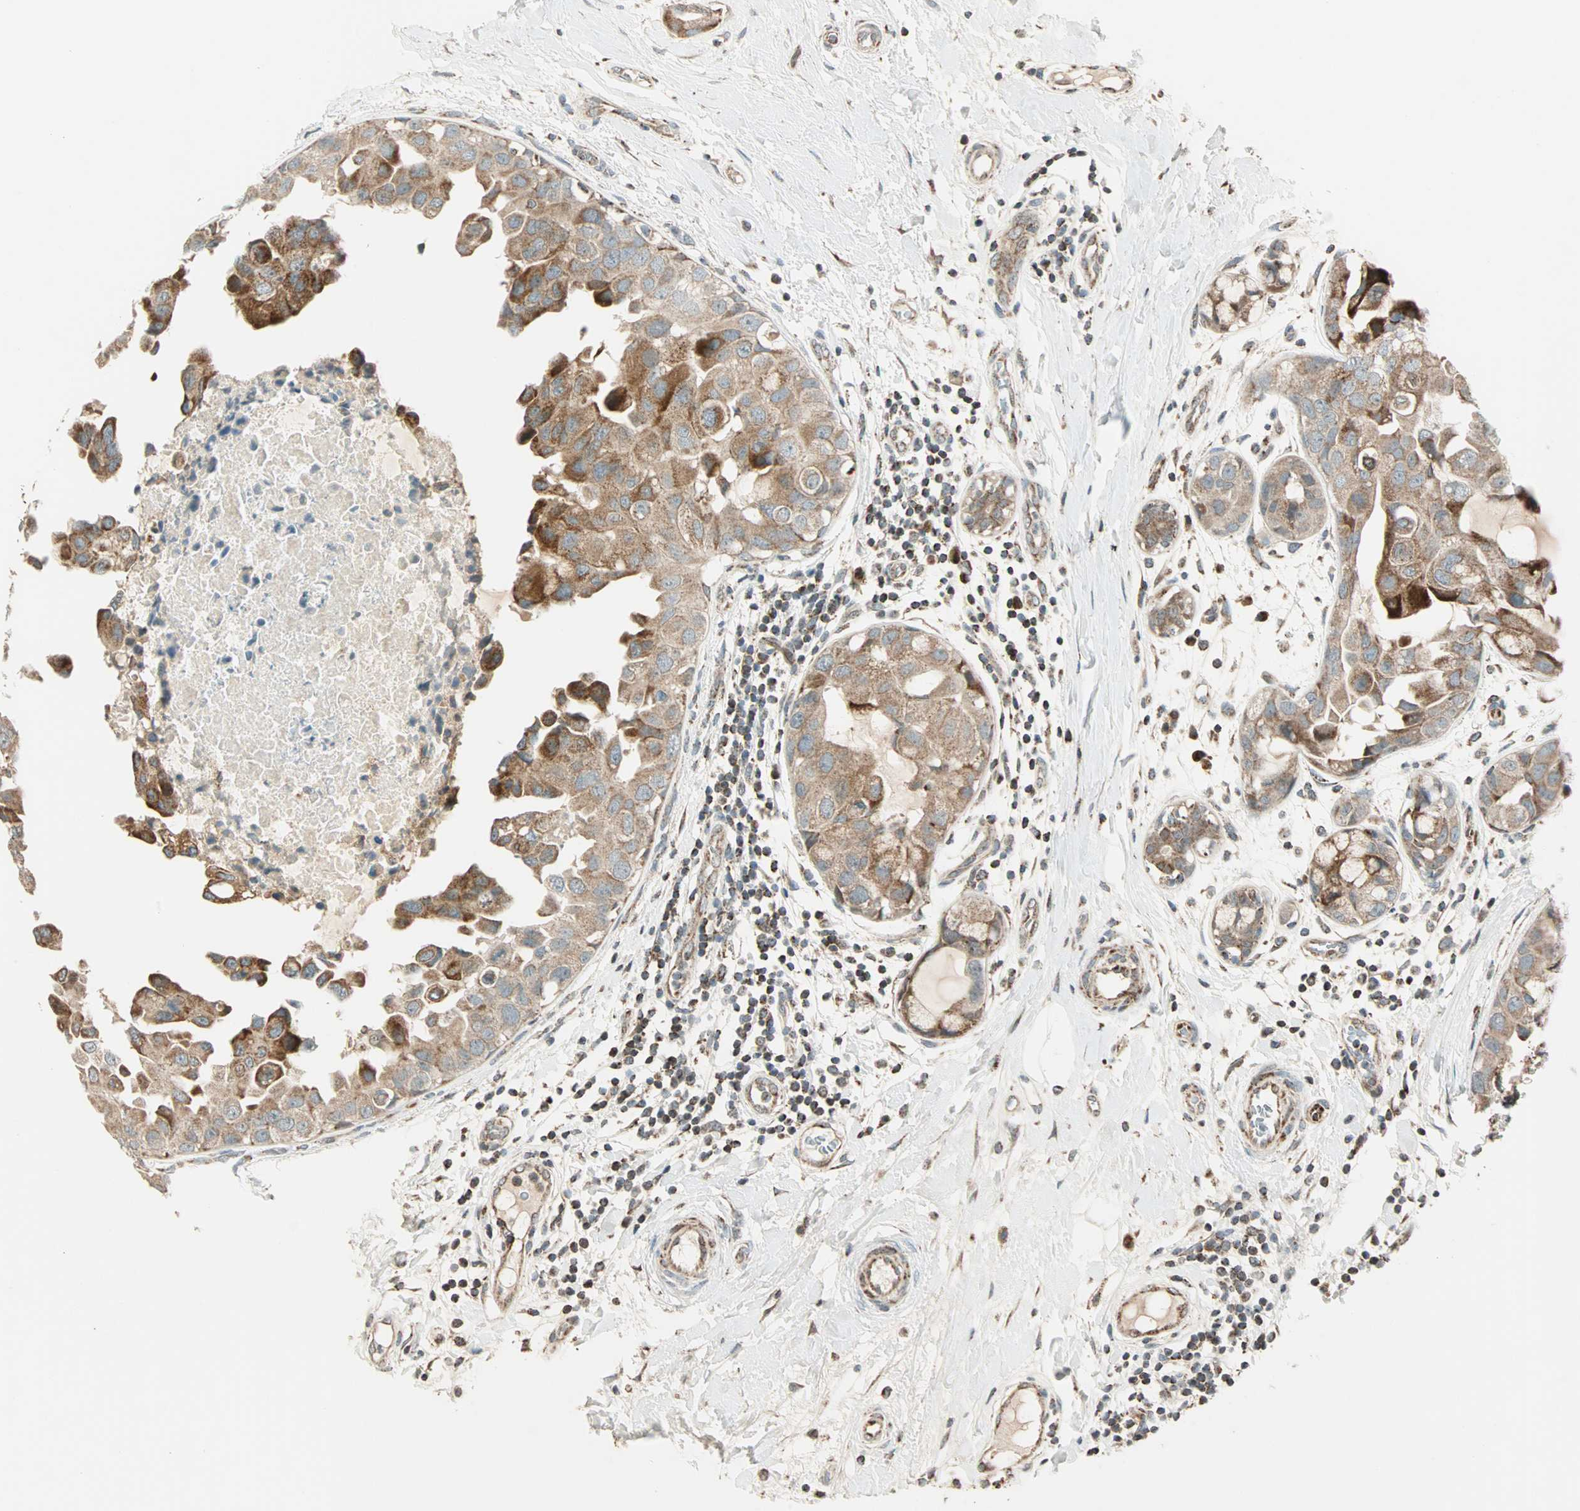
{"staining": {"intensity": "strong", "quantity": "<25%", "location": "cytoplasmic/membranous"}, "tissue": "breast cancer", "cell_type": "Tumor cells", "image_type": "cancer", "snomed": [{"axis": "morphology", "description": "Duct carcinoma"}, {"axis": "topography", "description": "Breast"}], "caption": "Protein staining exhibits strong cytoplasmic/membranous expression in approximately <25% of tumor cells in breast invasive ductal carcinoma.", "gene": "SPRY4", "patient": {"sex": "female", "age": 40}}